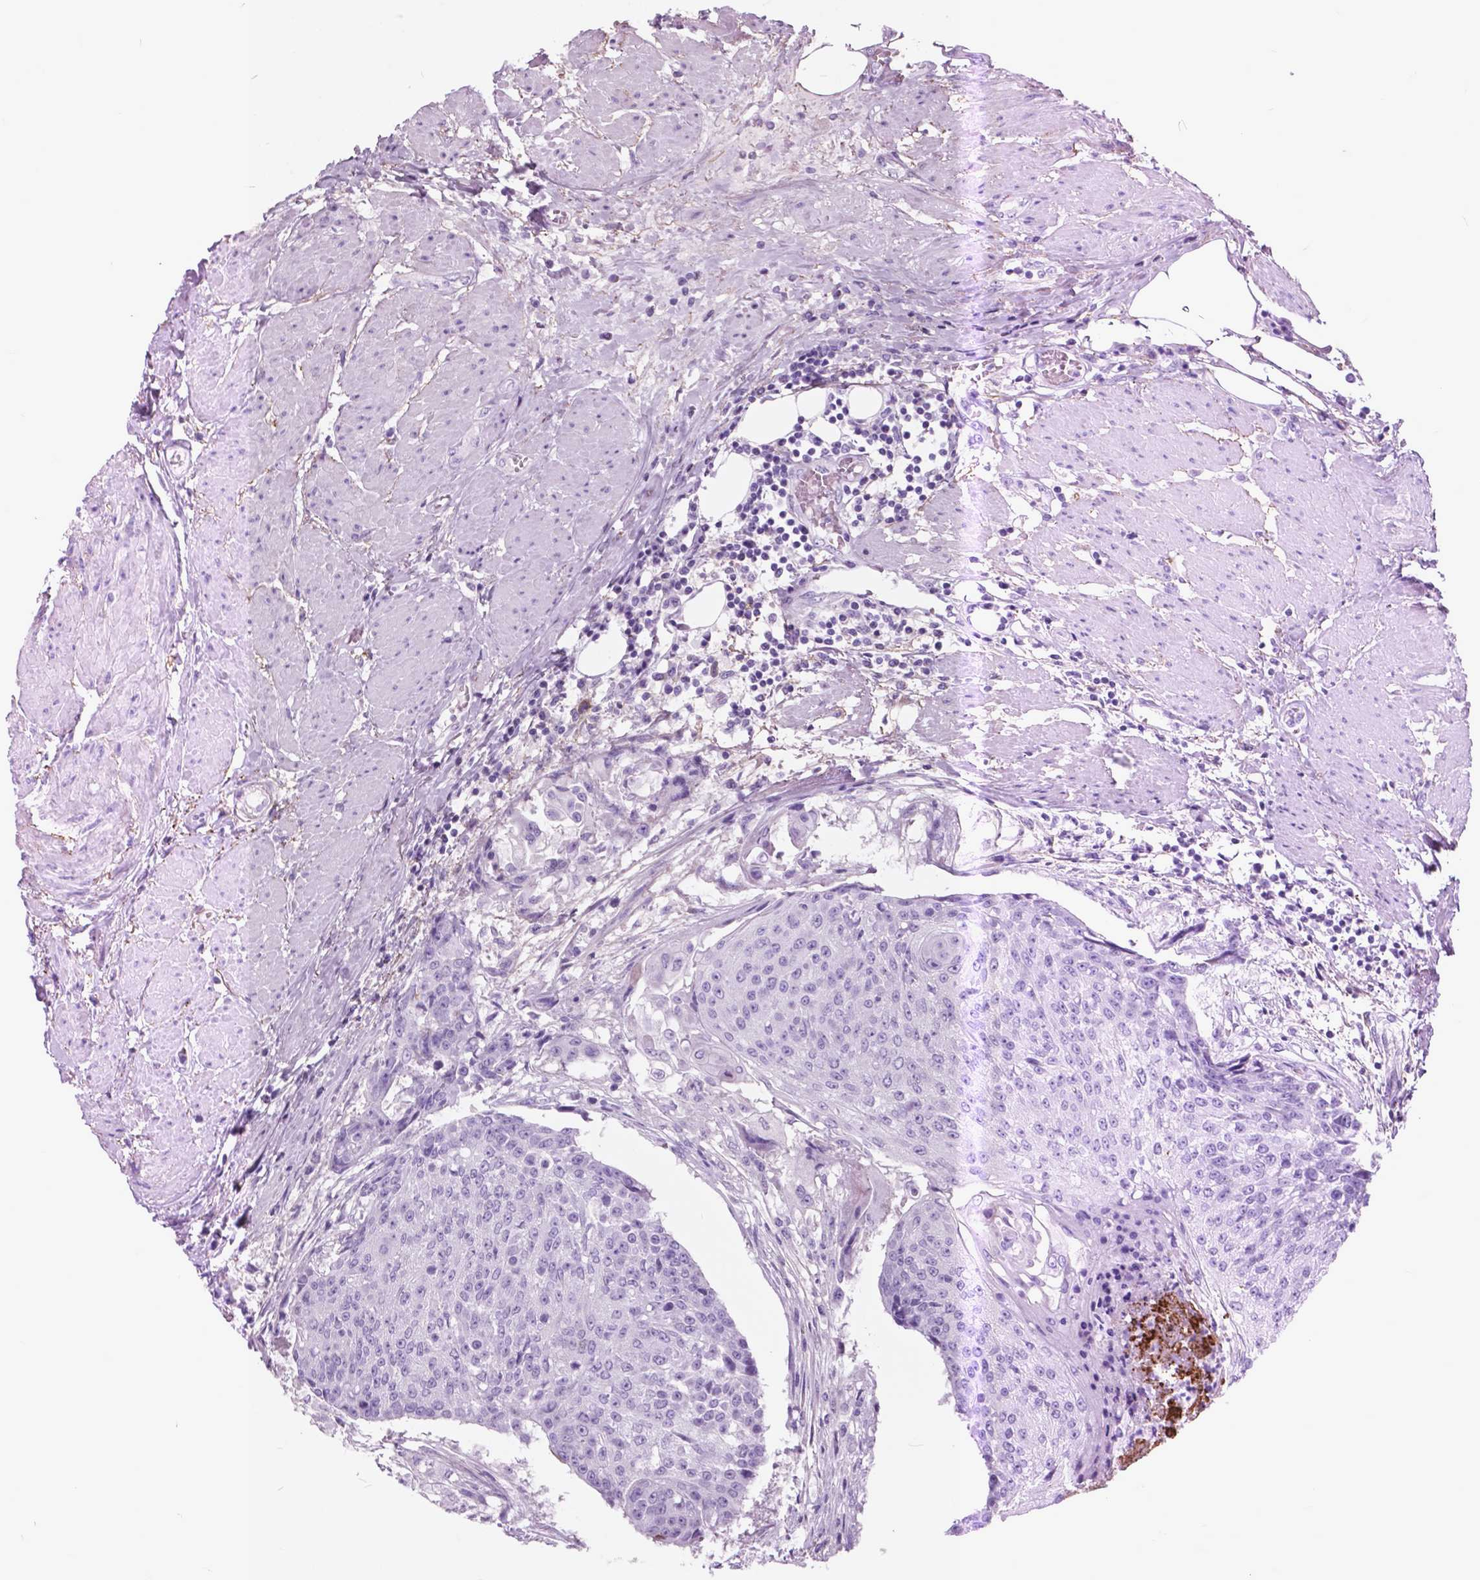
{"staining": {"intensity": "negative", "quantity": "none", "location": "none"}, "tissue": "urothelial cancer", "cell_type": "Tumor cells", "image_type": "cancer", "snomed": [{"axis": "morphology", "description": "Urothelial carcinoma, High grade"}, {"axis": "topography", "description": "Urinary bladder"}], "caption": "There is no significant staining in tumor cells of high-grade urothelial carcinoma.", "gene": "GDF9", "patient": {"sex": "female", "age": 63}}